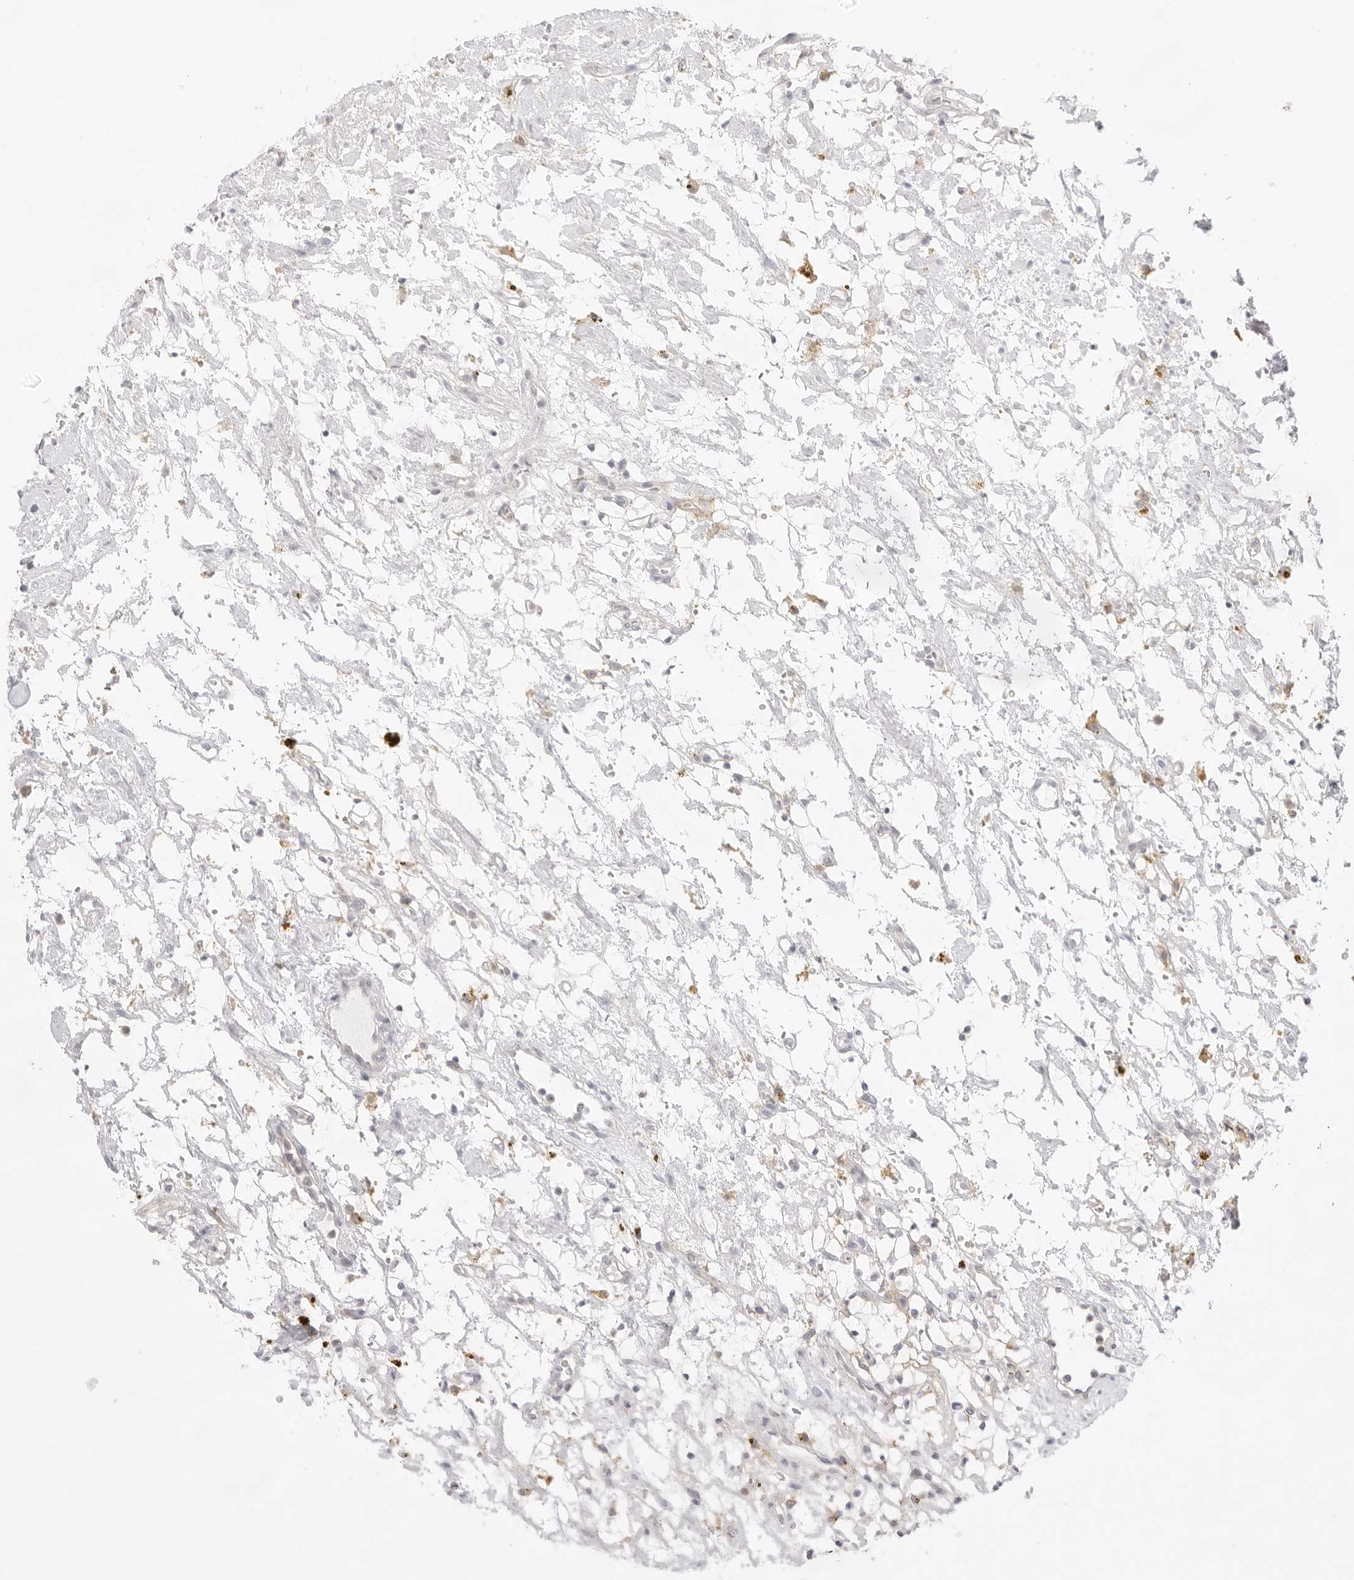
{"staining": {"intensity": "moderate", "quantity": "<25%", "location": "cytoplasmic/membranous"}, "tissue": "renal cancer", "cell_type": "Tumor cells", "image_type": "cancer", "snomed": [{"axis": "morphology", "description": "Adenocarcinoma, NOS"}, {"axis": "topography", "description": "Kidney"}], "caption": "The immunohistochemical stain shows moderate cytoplasmic/membranous expression in tumor cells of adenocarcinoma (renal) tissue.", "gene": "TNFRSF14", "patient": {"sex": "female", "age": 69}}